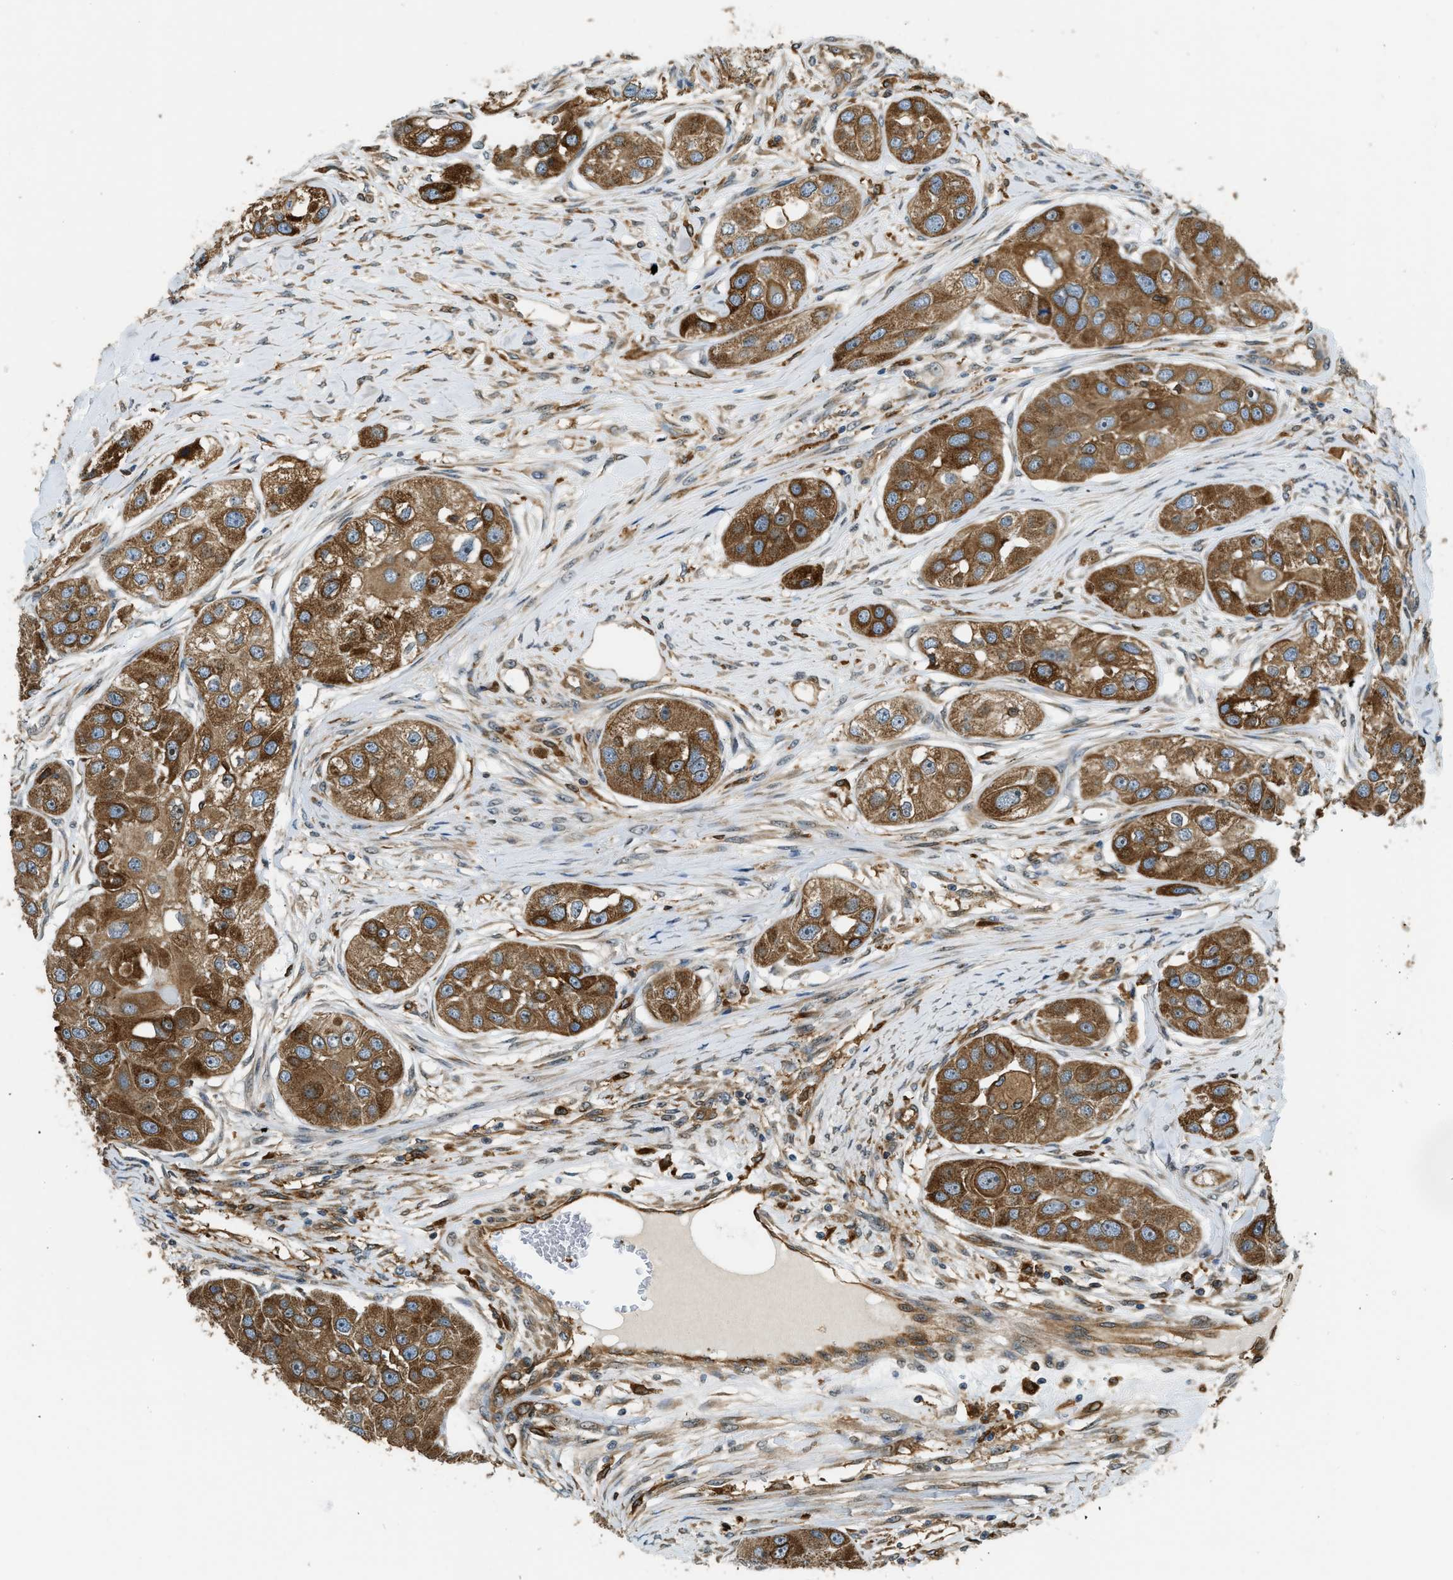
{"staining": {"intensity": "strong", "quantity": ">75%", "location": "cytoplasmic/membranous"}, "tissue": "head and neck cancer", "cell_type": "Tumor cells", "image_type": "cancer", "snomed": [{"axis": "morphology", "description": "Normal tissue, NOS"}, {"axis": "morphology", "description": "Squamous cell carcinoma, NOS"}, {"axis": "topography", "description": "Skeletal muscle"}, {"axis": "topography", "description": "Head-Neck"}], "caption": "Strong cytoplasmic/membranous positivity is seen in about >75% of tumor cells in head and neck cancer (squamous cell carcinoma).", "gene": "OS9", "patient": {"sex": "male", "age": 51}}